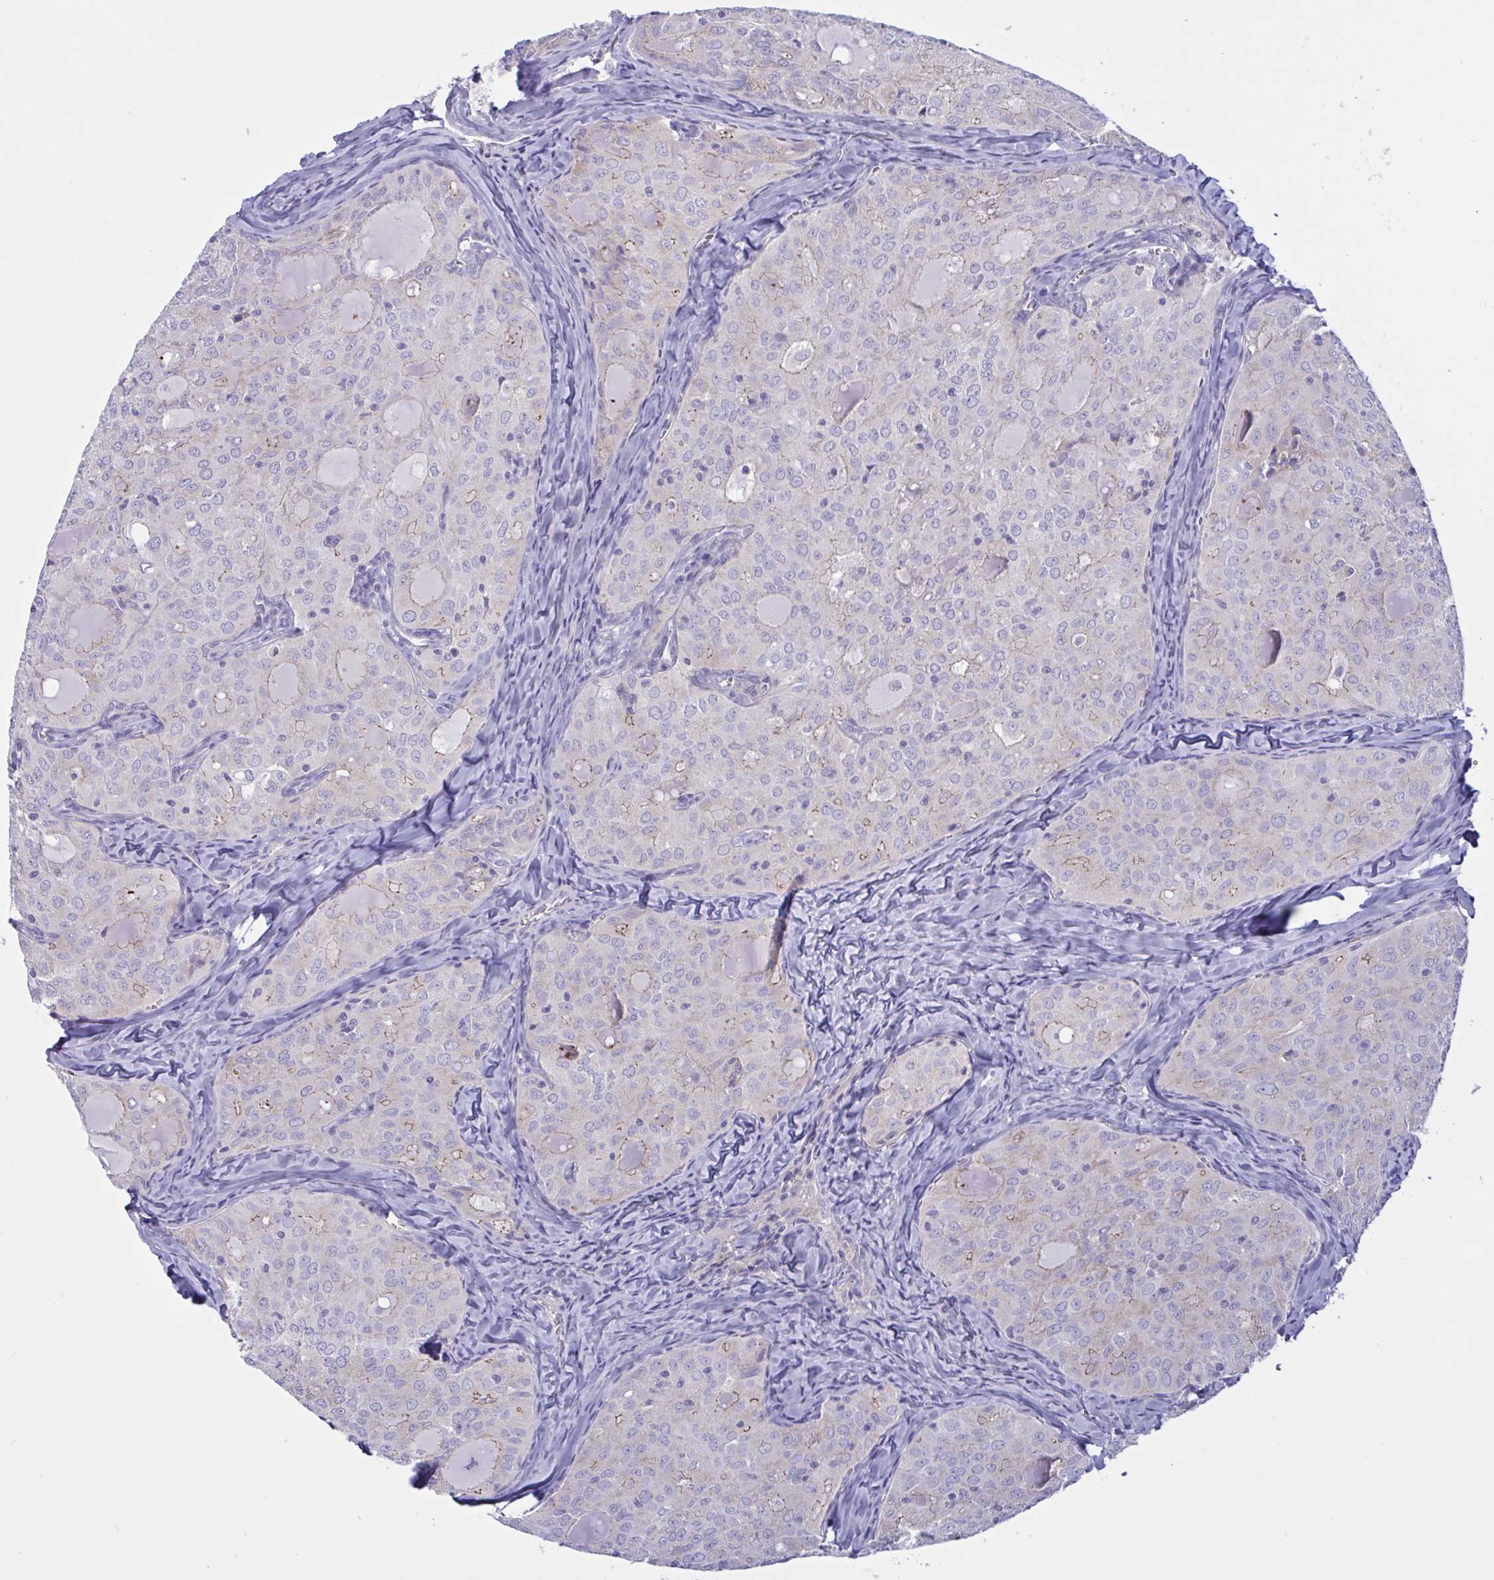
{"staining": {"intensity": "weak", "quantity": "<25%", "location": "cytoplasmic/membranous"}, "tissue": "thyroid cancer", "cell_type": "Tumor cells", "image_type": "cancer", "snomed": [{"axis": "morphology", "description": "Follicular adenoma carcinoma, NOS"}, {"axis": "topography", "description": "Thyroid gland"}], "caption": "This is a photomicrograph of immunohistochemistry staining of thyroid follicular adenoma carcinoma, which shows no expression in tumor cells.", "gene": "OXLD1", "patient": {"sex": "male", "age": 75}}